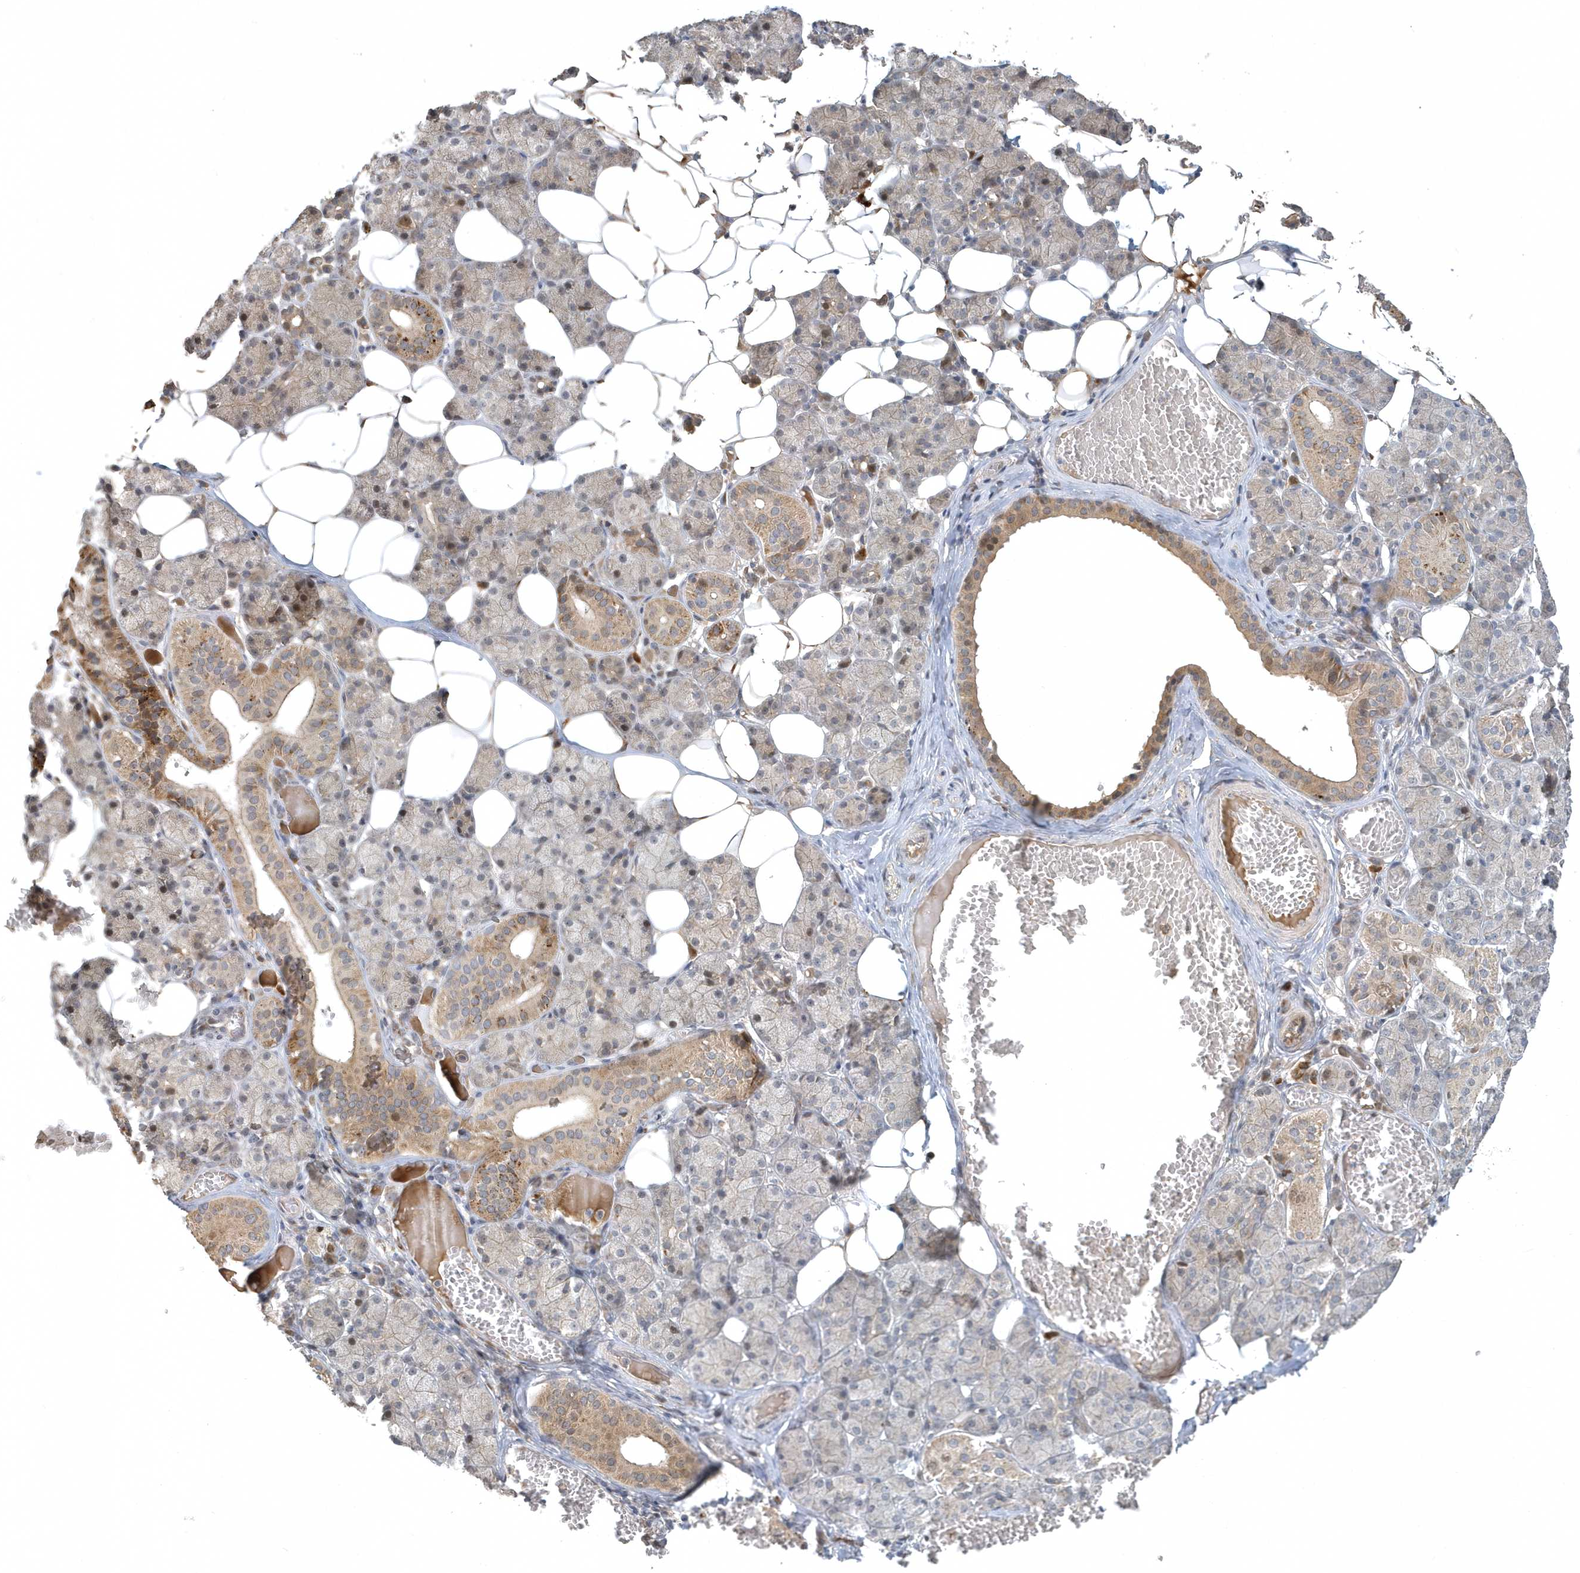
{"staining": {"intensity": "moderate", "quantity": "25%-75%", "location": "cytoplasmic/membranous"}, "tissue": "salivary gland", "cell_type": "Glandular cells", "image_type": "normal", "snomed": [{"axis": "morphology", "description": "Normal tissue, NOS"}, {"axis": "topography", "description": "Salivary gland"}], "caption": "IHC of unremarkable human salivary gland demonstrates medium levels of moderate cytoplasmic/membranous staining in approximately 25%-75% of glandular cells.", "gene": "TRAIP", "patient": {"sex": "female", "age": 33}}